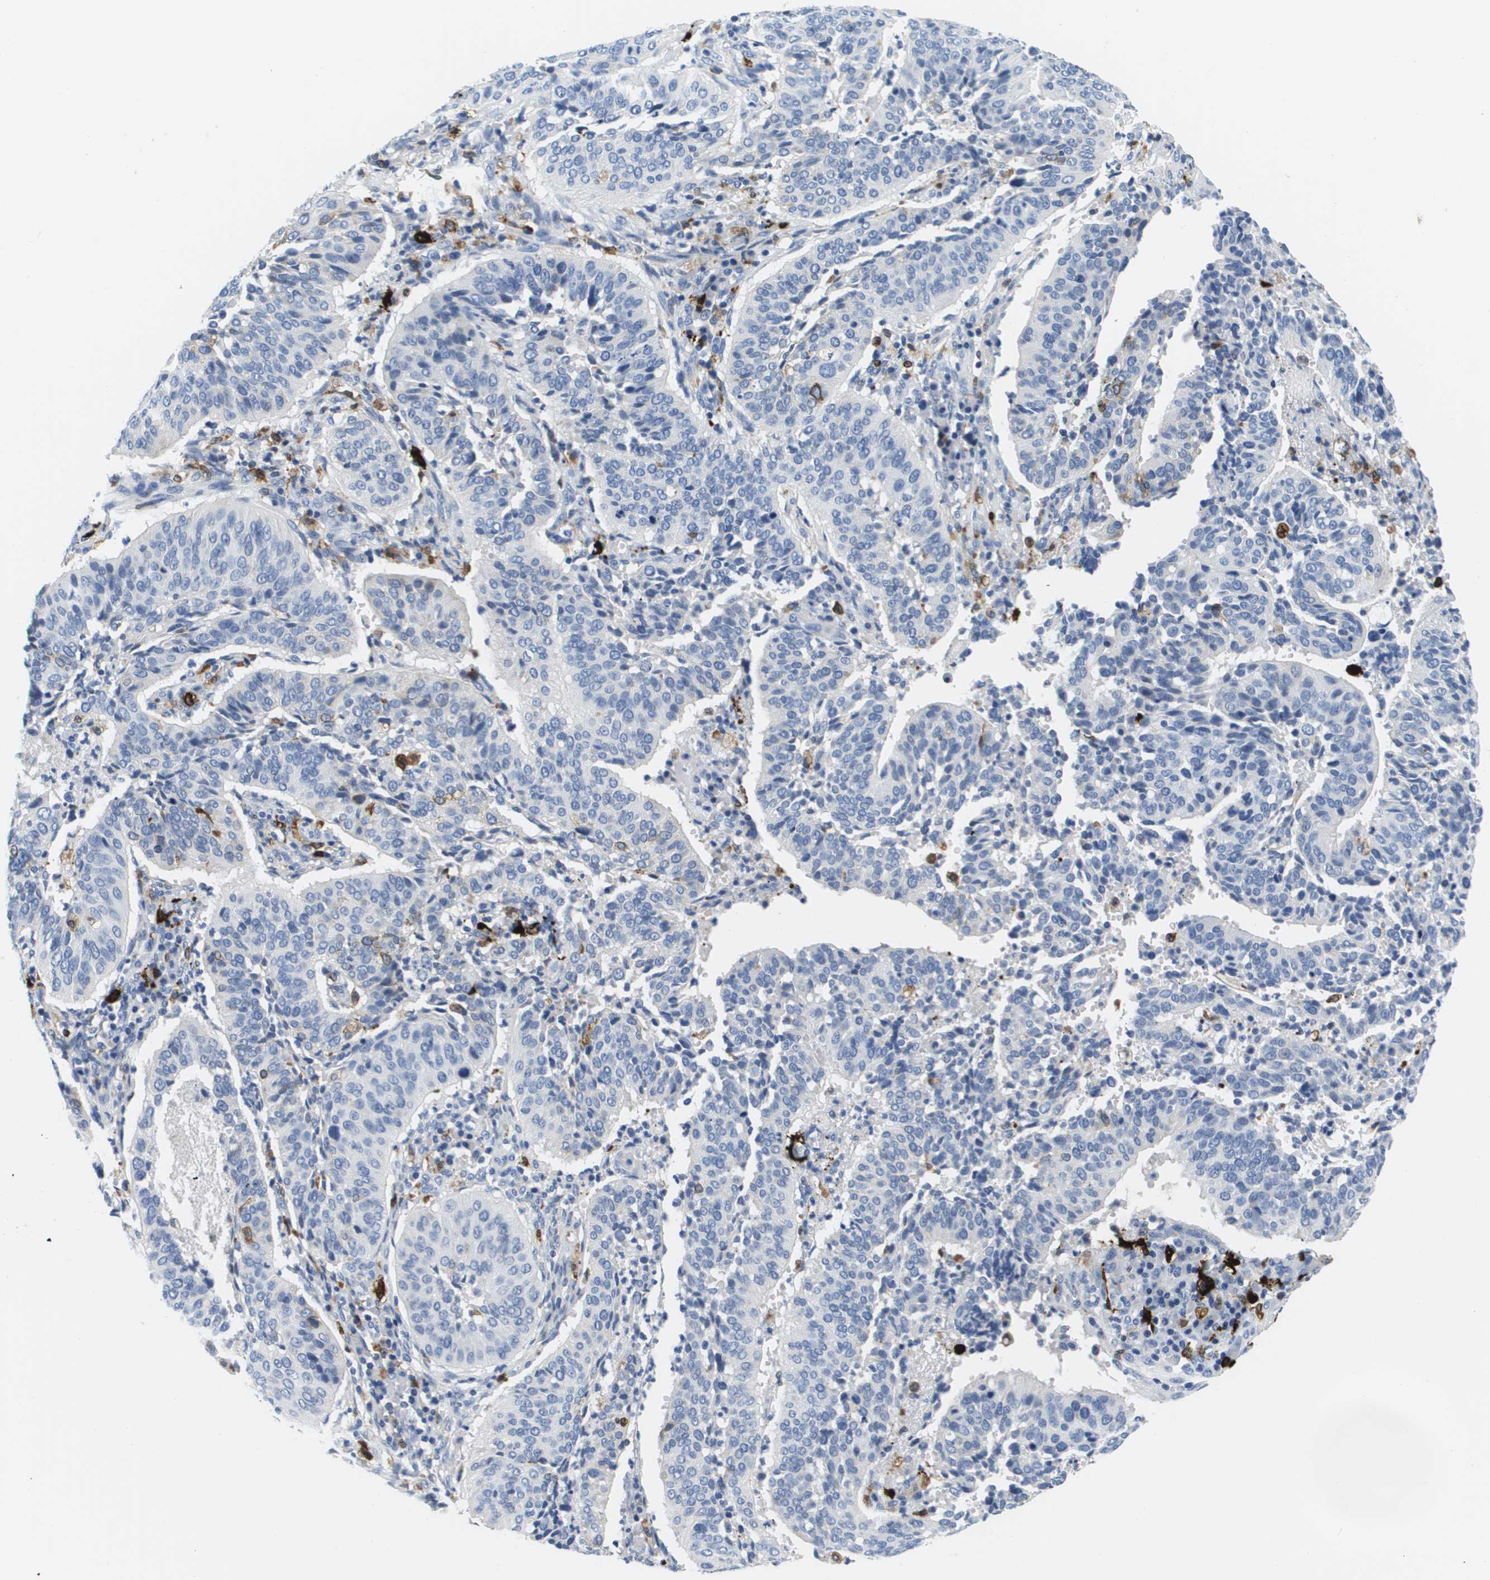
{"staining": {"intensity": "negative", "quantity": "none", "location": "none"}, "tissue": "cervical cancer", "cell_type": "Tumor cells", "image_type": "cancer", "snomed": [{"axis": "morphology", "description": "Normal tissue, NOS"}, {"axis": "morphology", "description": "Squamous cell carcinoma, NOS"}, {"axis": "topography", "description": "Cervix"}], "caption": "Cervical cancer (squamous cell carcinoma) was stained to show a protein in brown. There is no significant staining in tumor cells.", "gene": "HMOX1", "patient": {"sex": "female", "age": 39}}